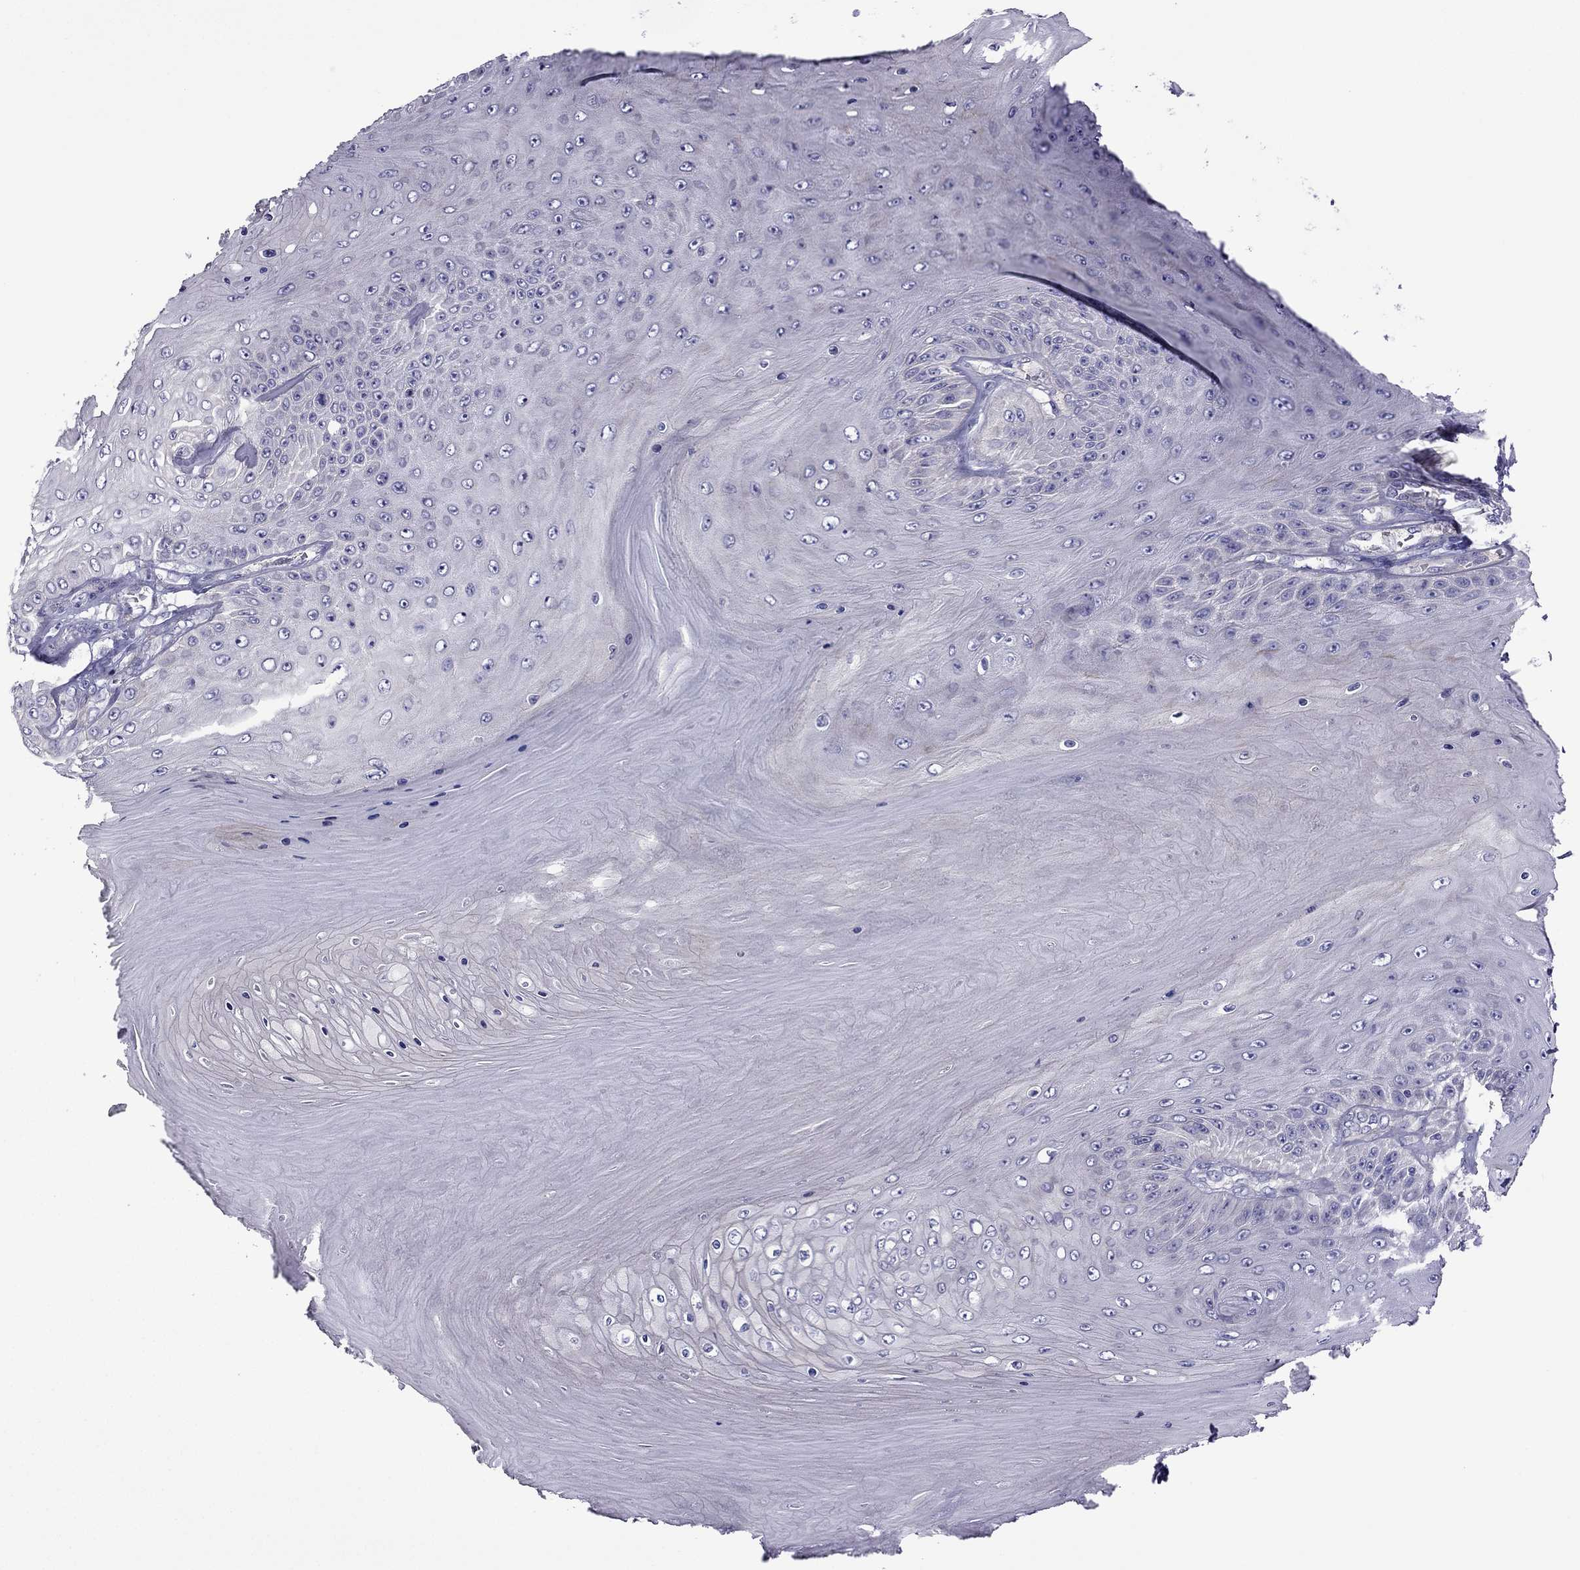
{"staining": {"intensity": "negative", "quantity": "none", "location": "none"}, "tissue": "skin cancer", "cell_type": "Tumor cells", "image_type": "cancer", "snomed": [{"axis": "morphology", "description": "Squamous cell carcinoma, NOS"}, {"axis": "topography", "description": "Skin"}], "caption": "IHC of skin cancer (squamous cell carcinoma) reveals no positivity in tumor cells.", "gene": "GJA8", "patient": {"sex": "male", "age": 62}}